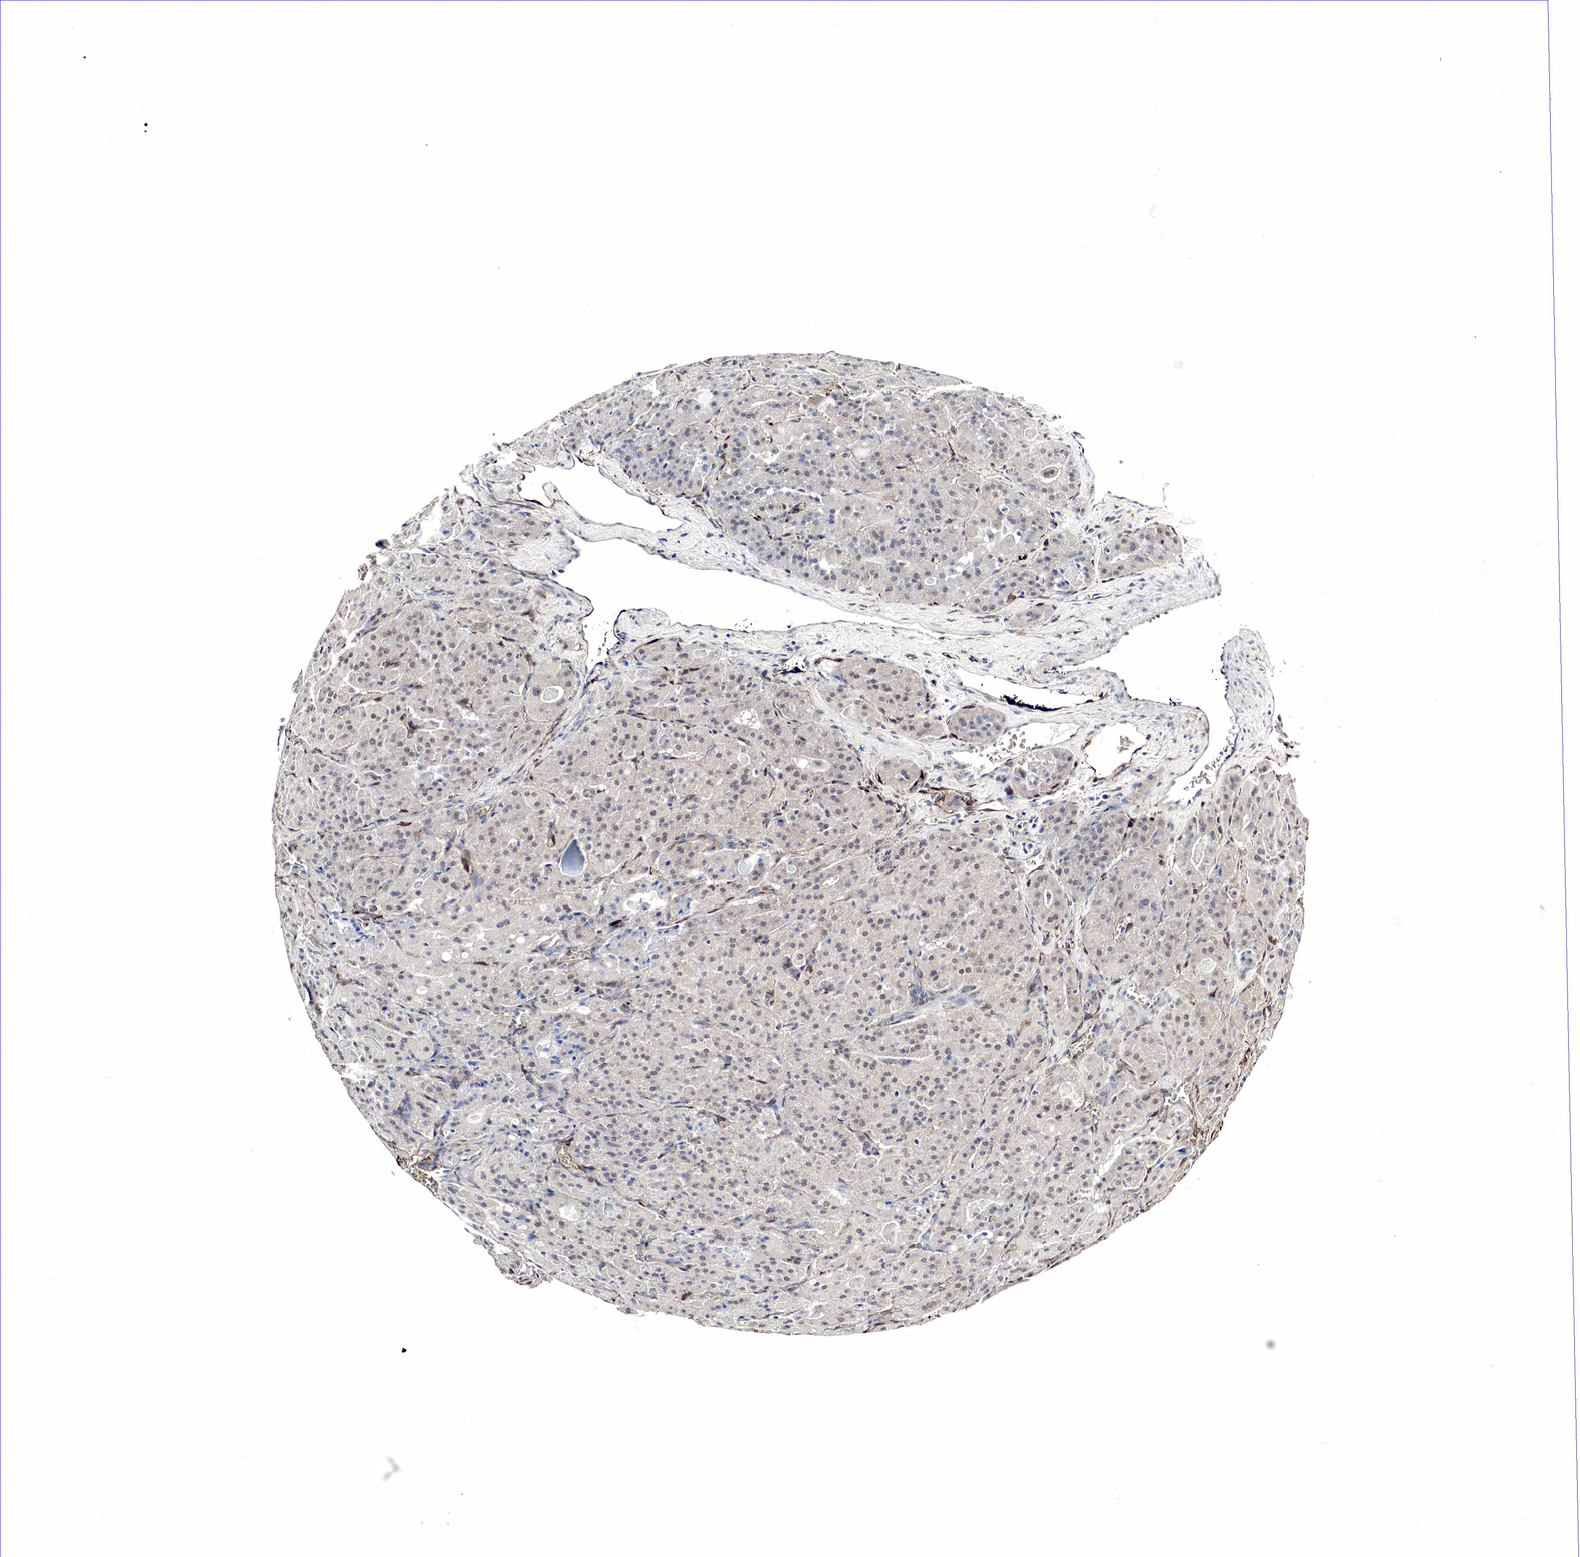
{"staining": {"intensity": "weak", "quantity": "<25%", "location": "nuclear"}, "tissue": "thyroid cancer", "cell_type": "Tumor cells", "image_type": "cancer", "snomed": [{"axis": "morphology", "description": "Carcinoma, NOS"}, {"axis": "topography", "description": "Thyroid gland"}], "caption": "The immunohistochemistry (IHC) photomicrograph has no significant expression in tumor cells of thyroid carcinoma tissue.", "gene": "SPIN1", "patient": {"sex": "male", "age": 76}}